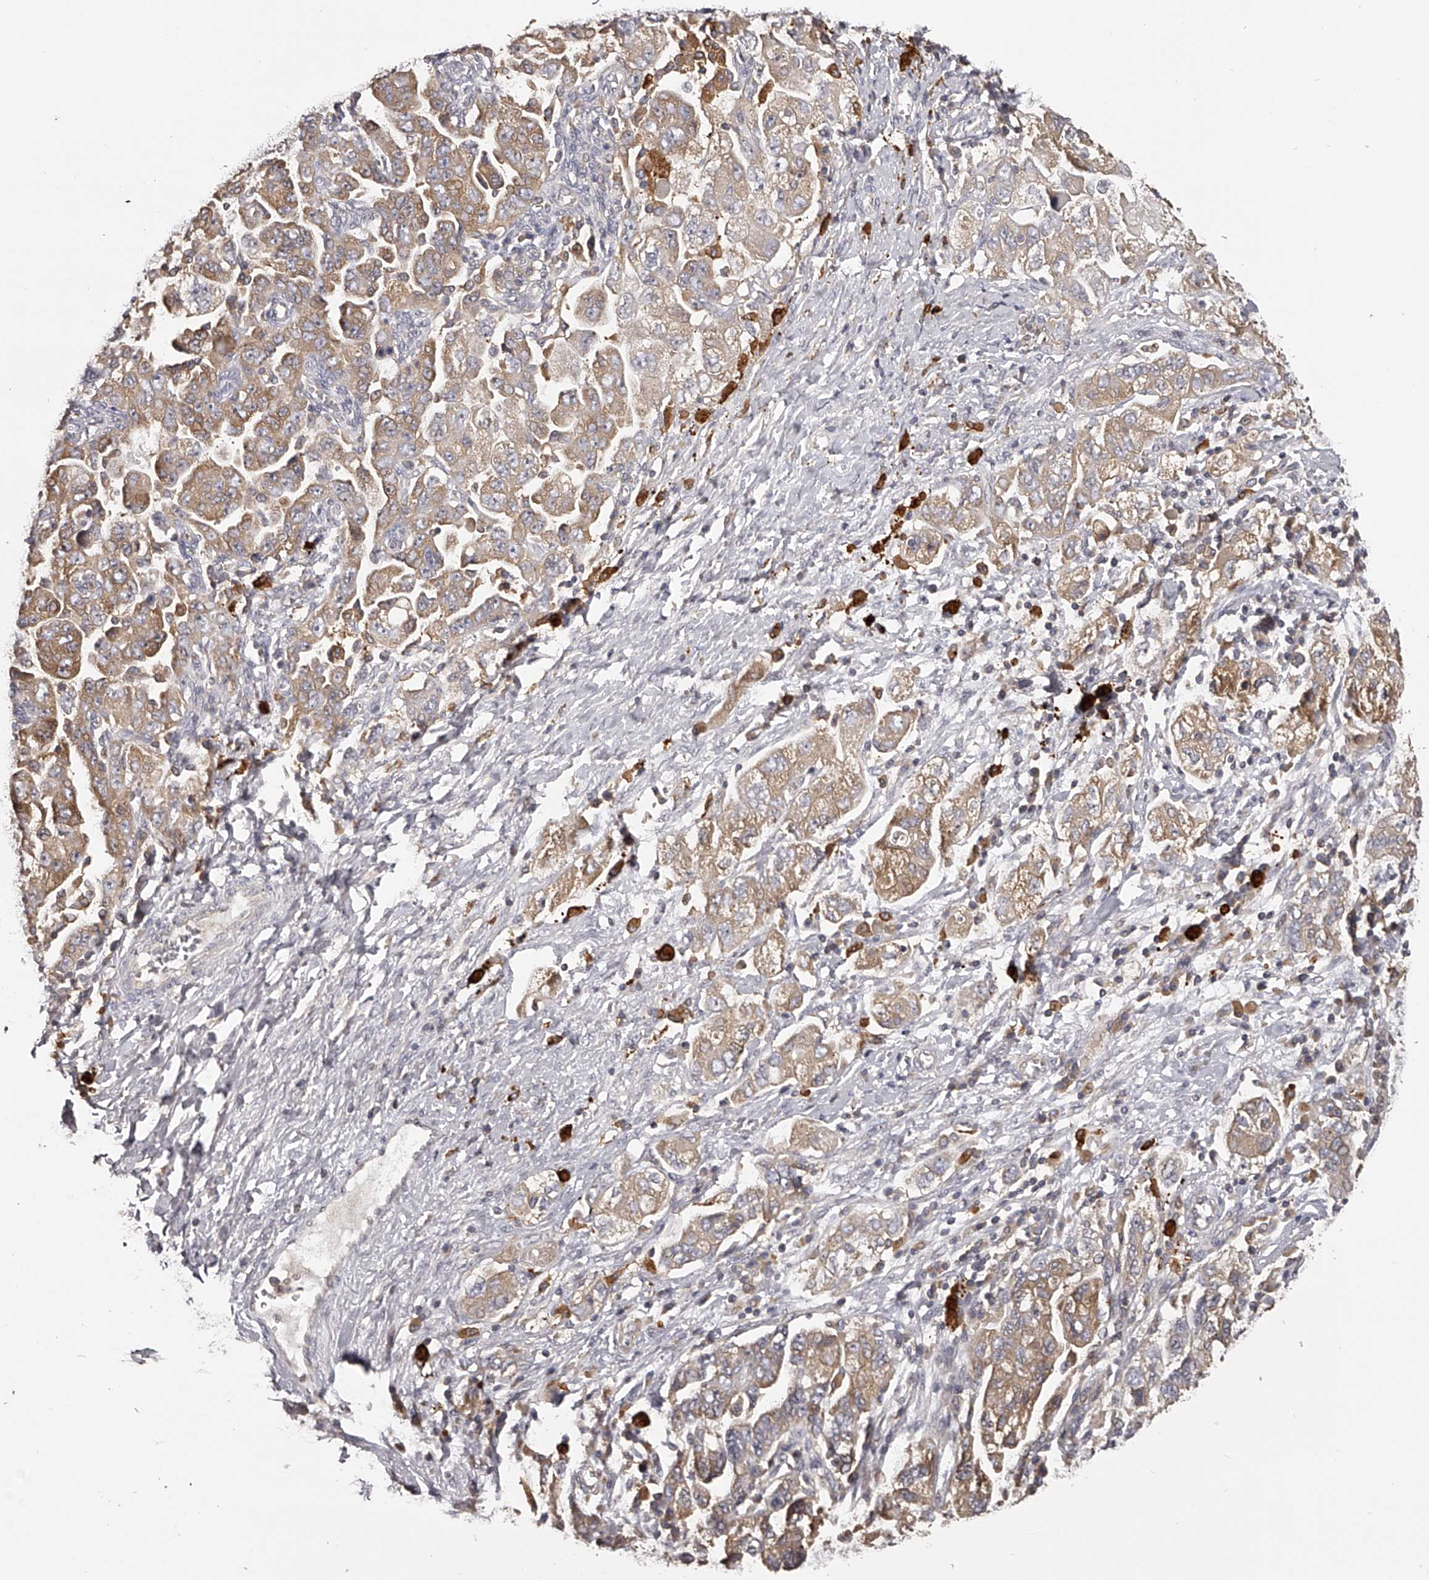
{"staining": {"intensity": "moderate", "quantity": ">75%", "location": "cytoplasmic/membranous"}, "tissue": "ovarian cancer", "cell_type": "Tumor cells", "image_type": "cancer", "snomed": [{"axis": "morphology", "description": "Carcinoma, NOS"}, {"axis": "morphology", "description": "Cystadenocarcinoma, serous, NOS"}, {"axis": "topography", "description": "Ovary"}], "caption": "An image showing moderate cytoplasmic/membranous expression in about >75% of tumor cells in ovarian cancer, as visualized by brown immunohistochemical staining.", "gene": "TNN", "patient": {"sex": "female", "age": 69}}